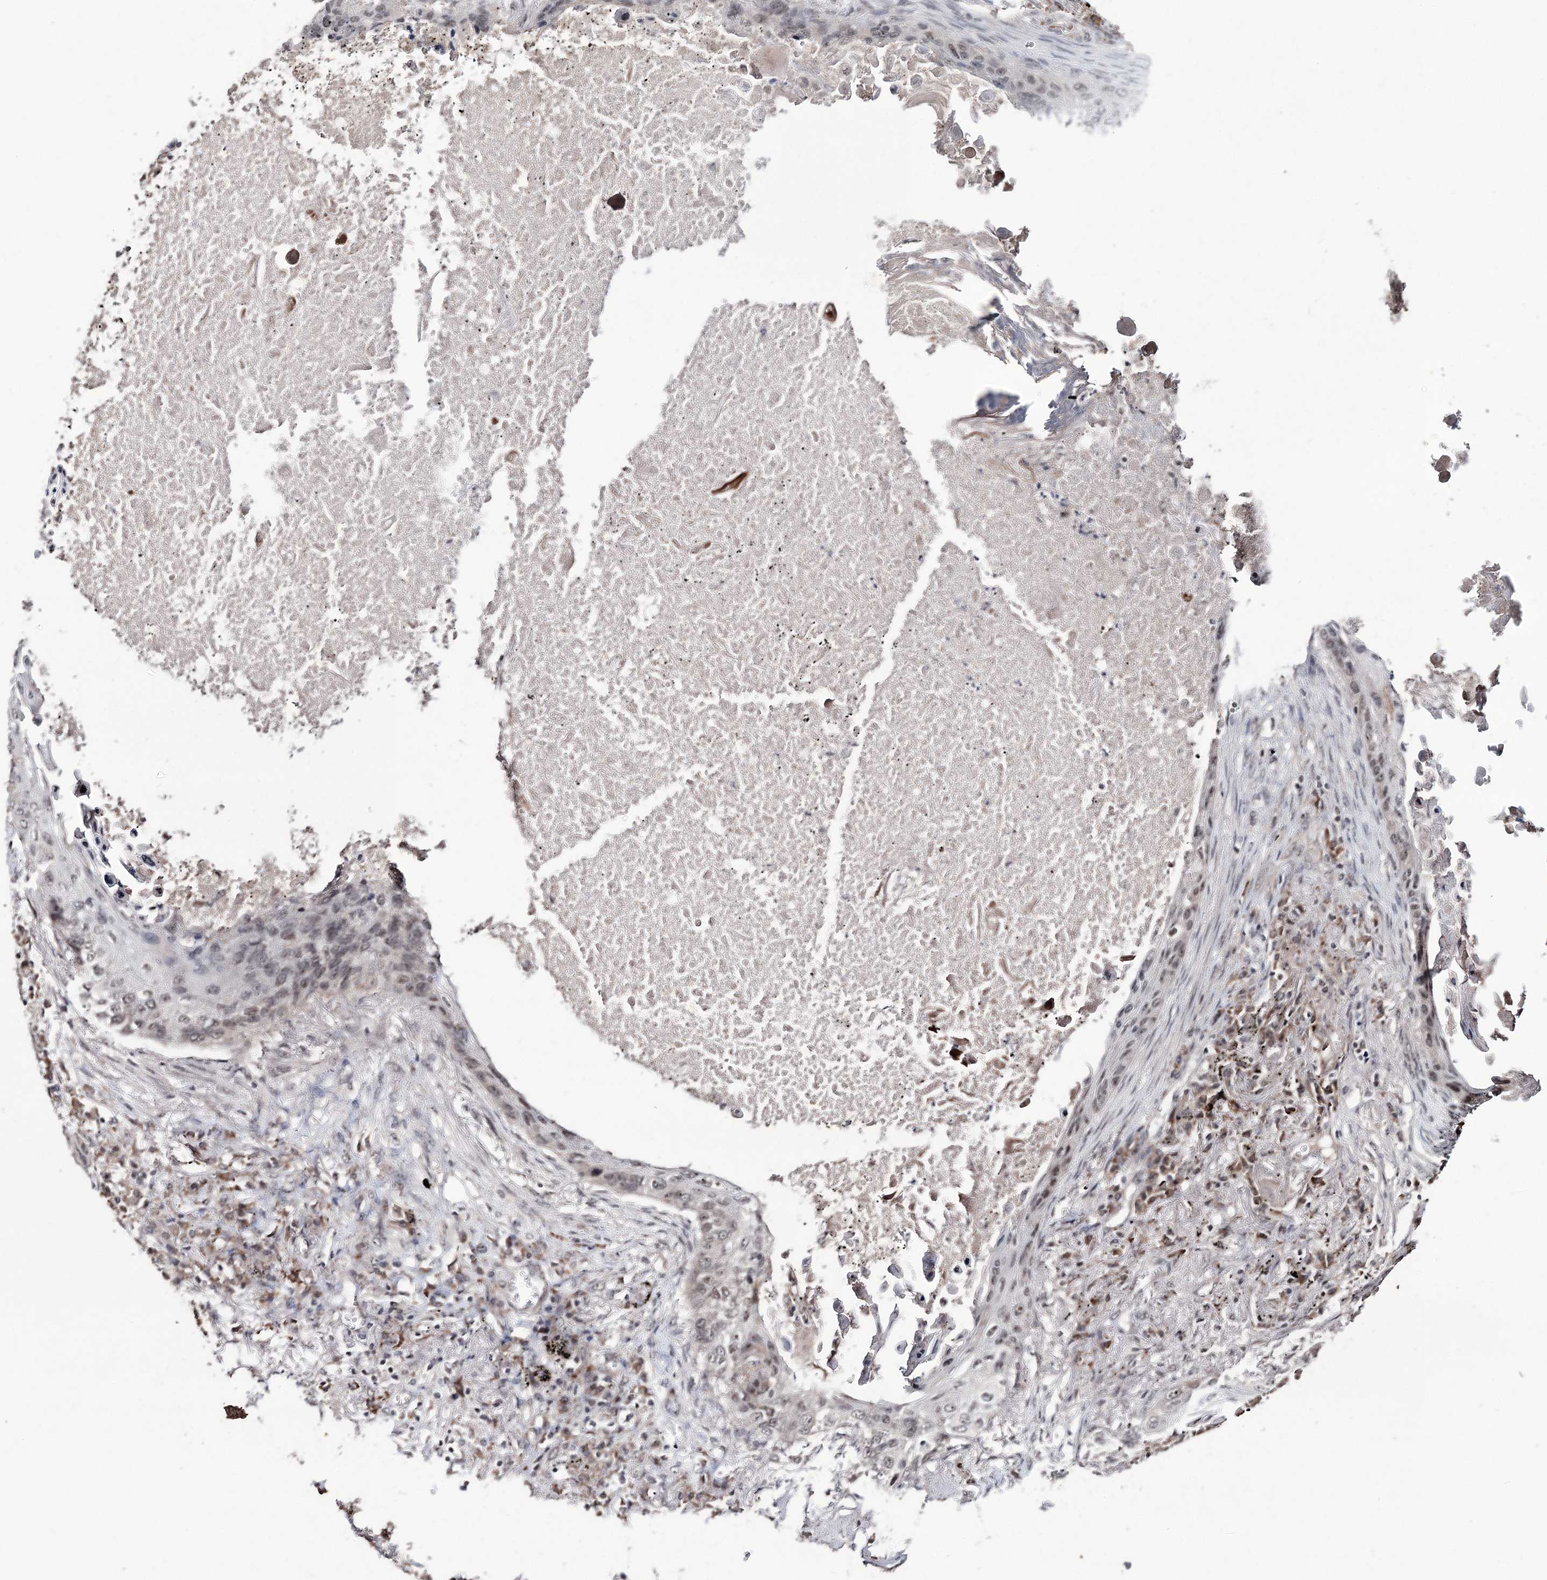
{"staining": {"intensity": "weak", "quantity": "25%-75%", "location": "nuclear"}, "tissue": "lung cancer", "cell_type": "Tumor cells", "image_type": "cancer", "snomed": [{"axis": "morphology", "description": "Squamous cell carcinoma, NOS"}, {"axis": "topography", "description": "Lung"}], "caption": "Lung squamous cell carcinoma was stained to show a protein in brown. There is low levels of weak nuclear positivity in approximately 25%-75% of tumor cells.", "gene": "VGLL4", "patient": {"sex": "female", "age": 63}}